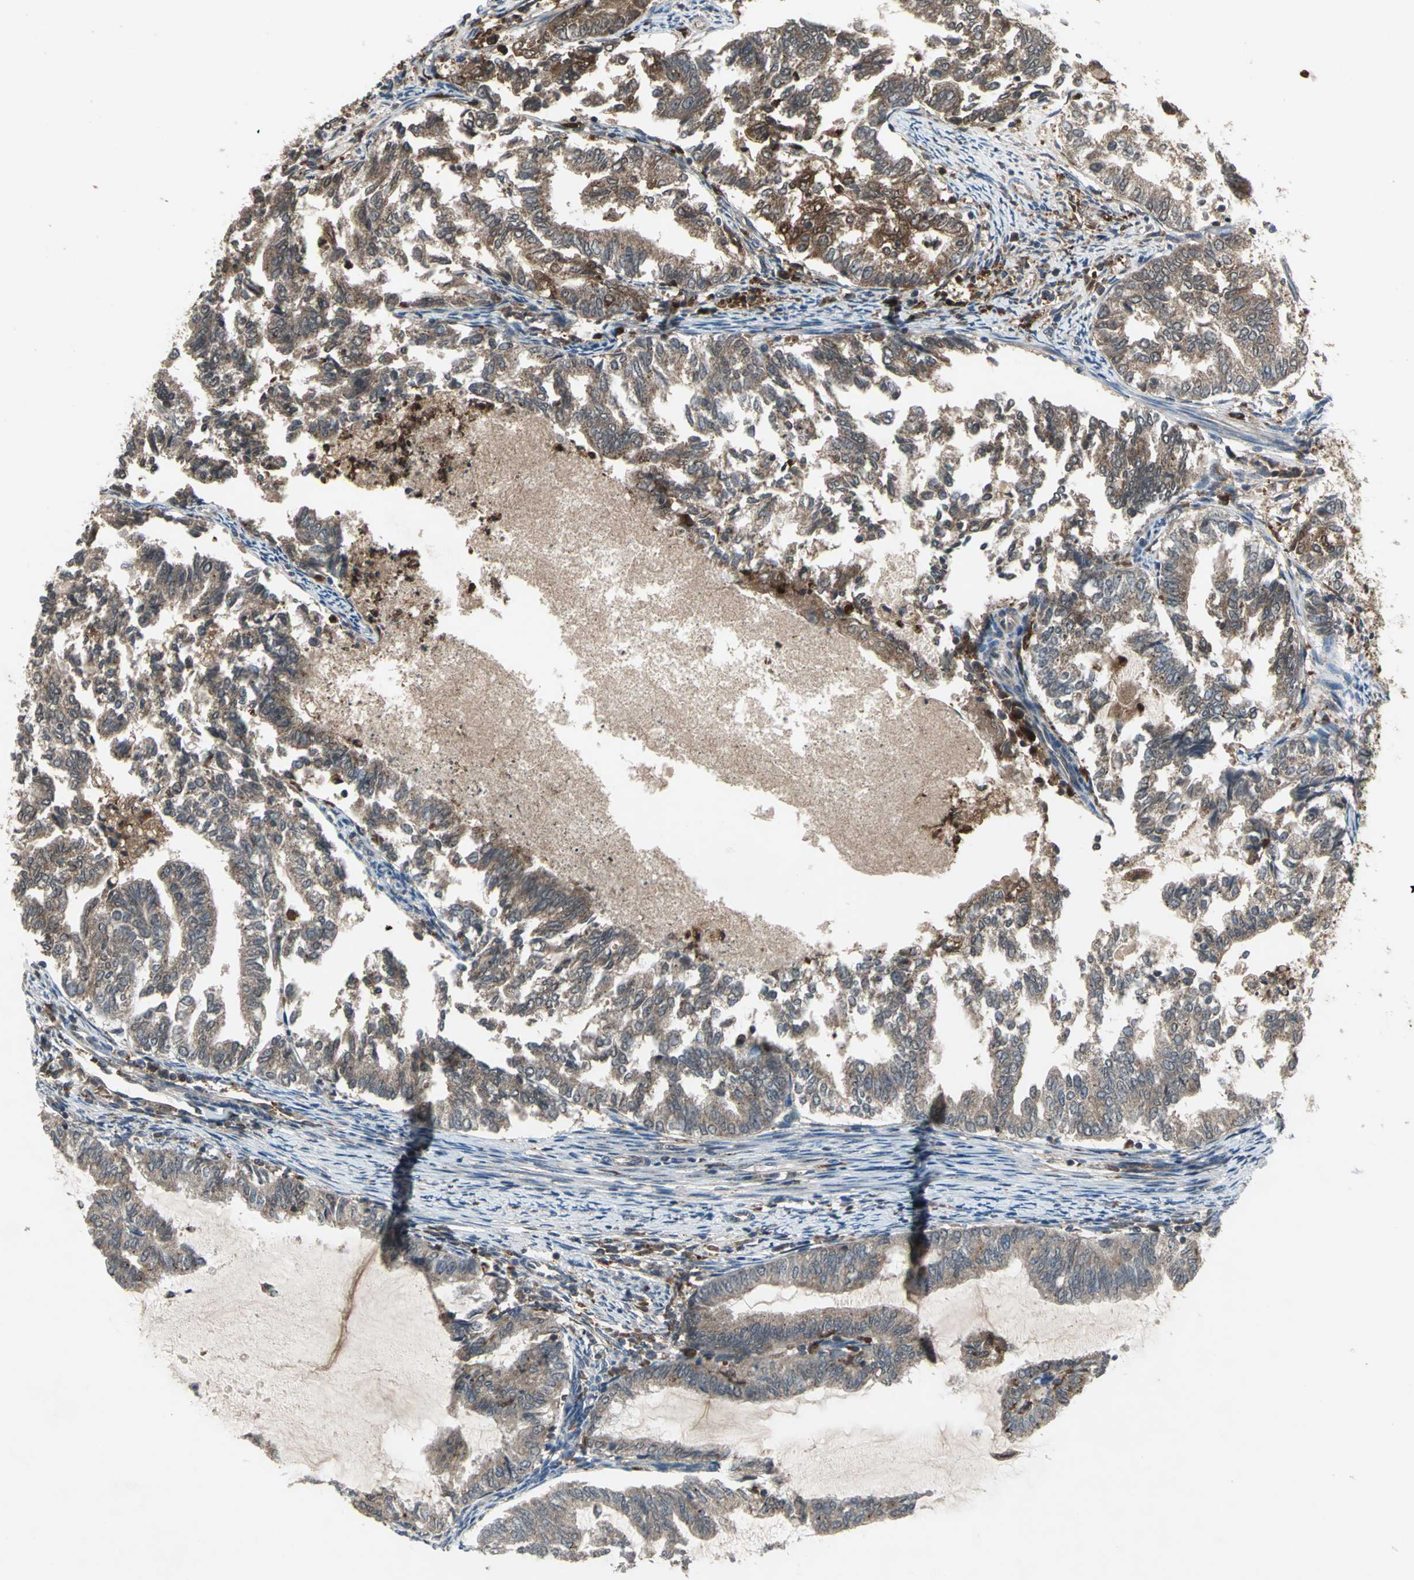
{"staining": {"intensity": "moderate", "quantity": ">75%", "location": "cytoplasmic/membranous"}, "tissue": "endometrial cancer", "cell_type": "Tumor cells", "image_type": "cancer", "snomed": [{"axis": "morphology", "description": "Adenocarcinoma, NOS"}, {"axis": "topography", "description": "Endometrium"}], "caption": "DAB (3,3'-diaminobenzidine) immunohistochemical staining of human adenocarcinoma (endometrial) reveals moderate cytoplasmic/membranous protein positivity in approximately >75% of tumor cells.", "gene": "PYCARD", "patient": {"sex": "female", "age": 79}}